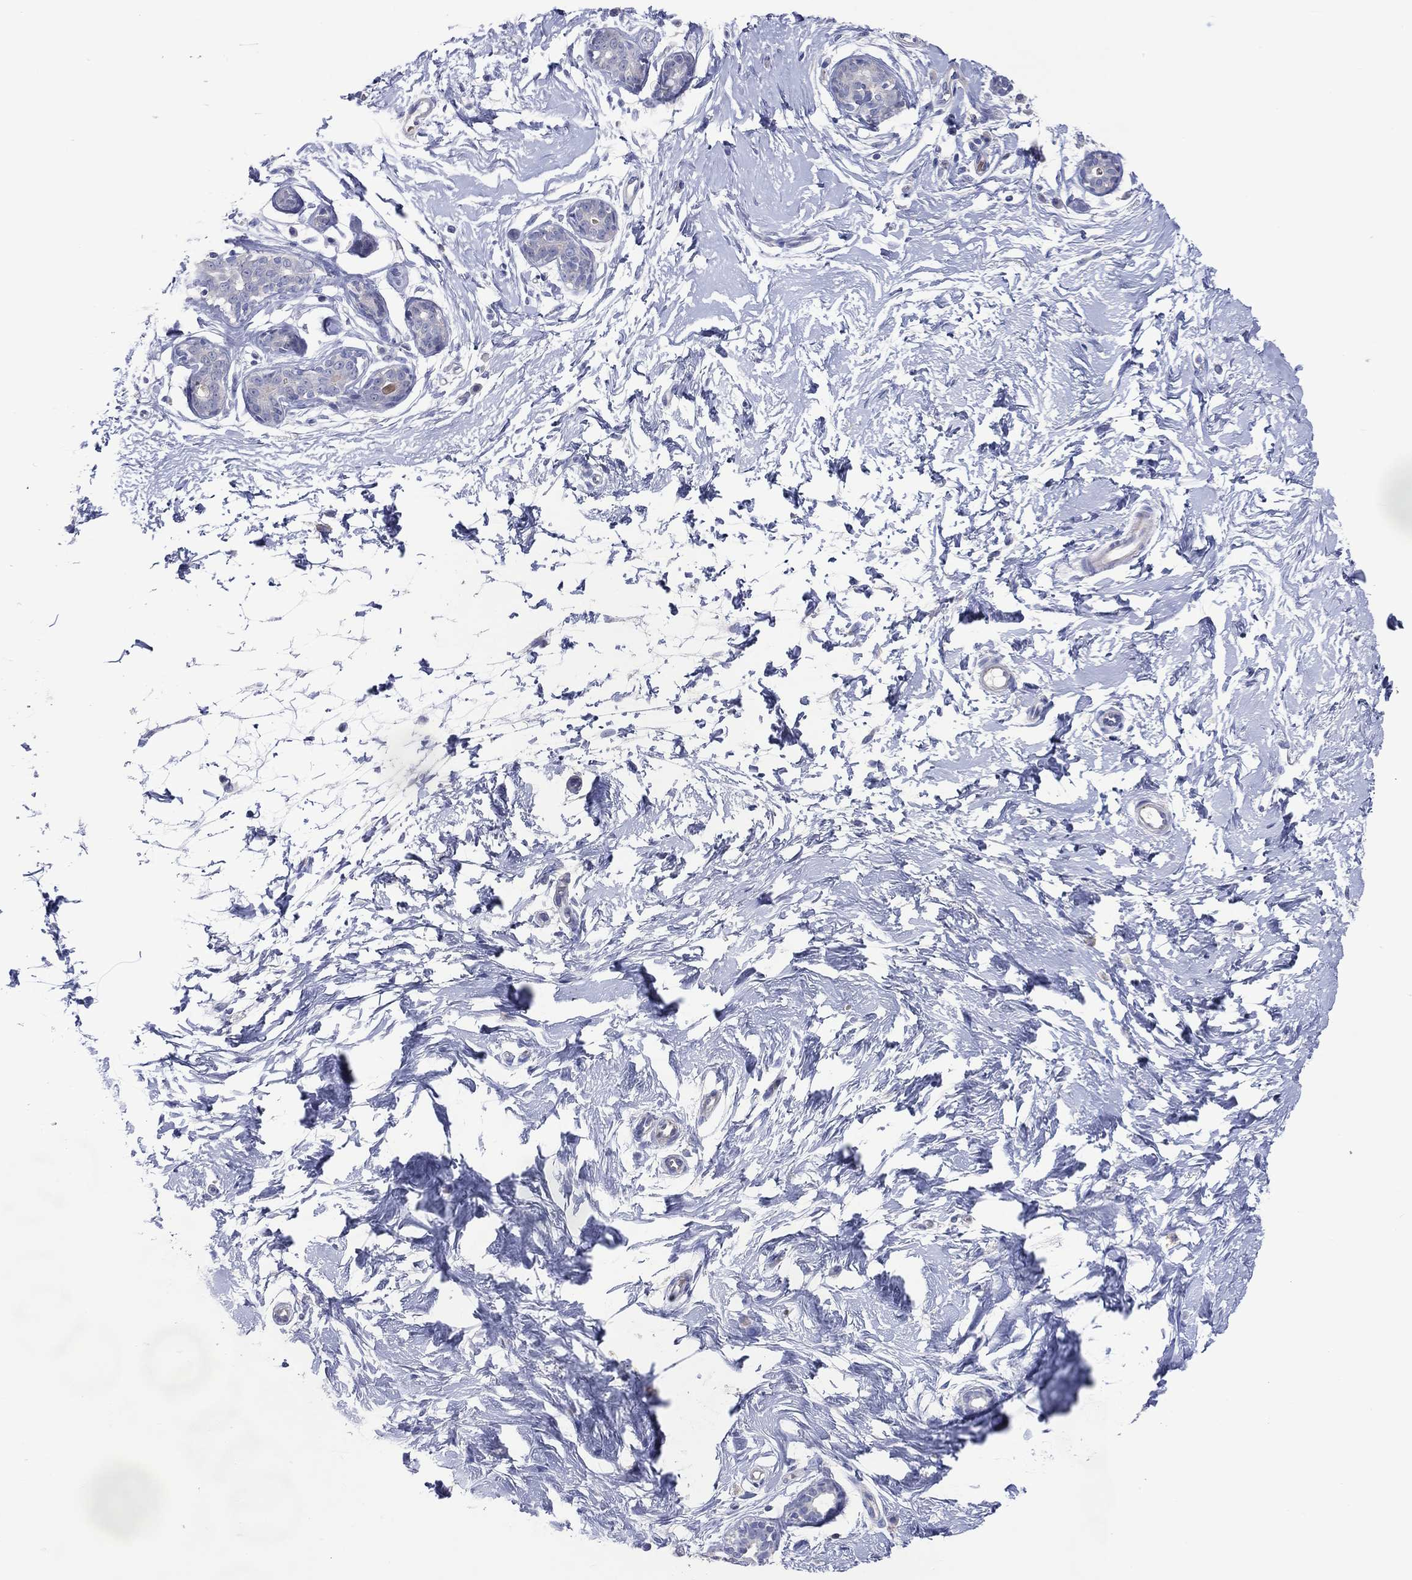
{"staining": {"intensity": "negative", "quantity": "none", "location": "none"}, "tissue": "breast", "cell_type": "Adipocytes", "image_type": "normal", "snomed": [{"axis": "morphology", "description": "Normal tissue, NOS"}, {"axis": "topography", "description": "Breast"}], "caption": "Adipocytes are negative for protein expression in unremarkable human breast. The staining is performed using DAB brown chromogen with nuclei counter-stained in using hematoxylin.", "gene": "DNAH6", "patient": {"sex": "female", "age": 37}}